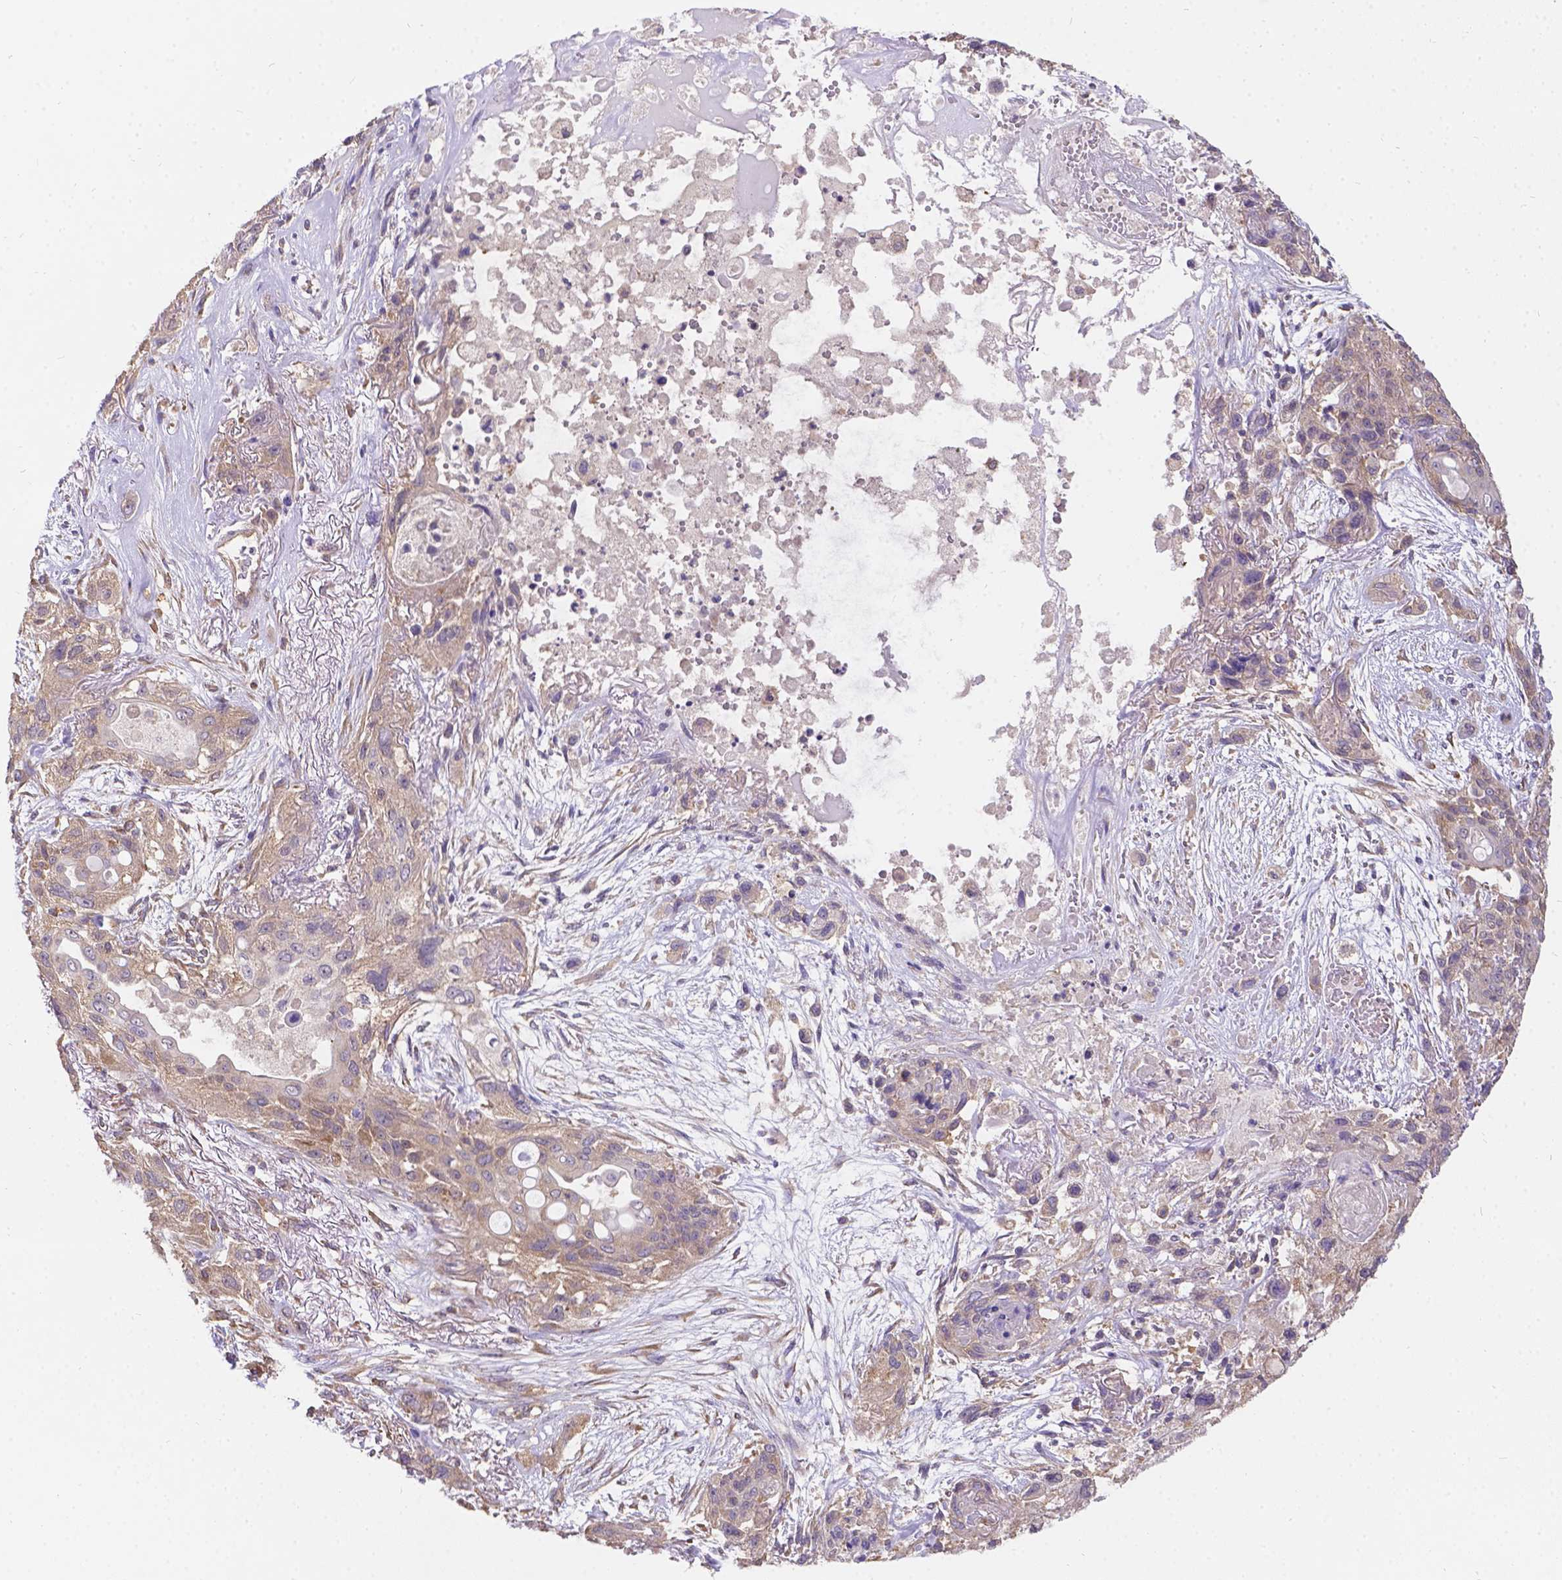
{"staining": {"intensity": "weak", "quantity": ">75%", "location": "cytoplasmic/membranous"}, "tissue": "lung cancer", "cell_type": "Tumor cells", "image_type": "cancer", "snomed": [{"axis": "morphology", "description": "Squamous cell carcinoma, NOS"}, {"axis": "topography", "description": "Lung"}], "caption": "IHC micrograph of lung squamous cell carcinoma stained for a protein (brown), which shows low levels of weak cytoplasmic/membranous expression in approximately >75% of tumor cells.", "gene": "DENND6A", "patient": {"sex": "female", "age": 70}}